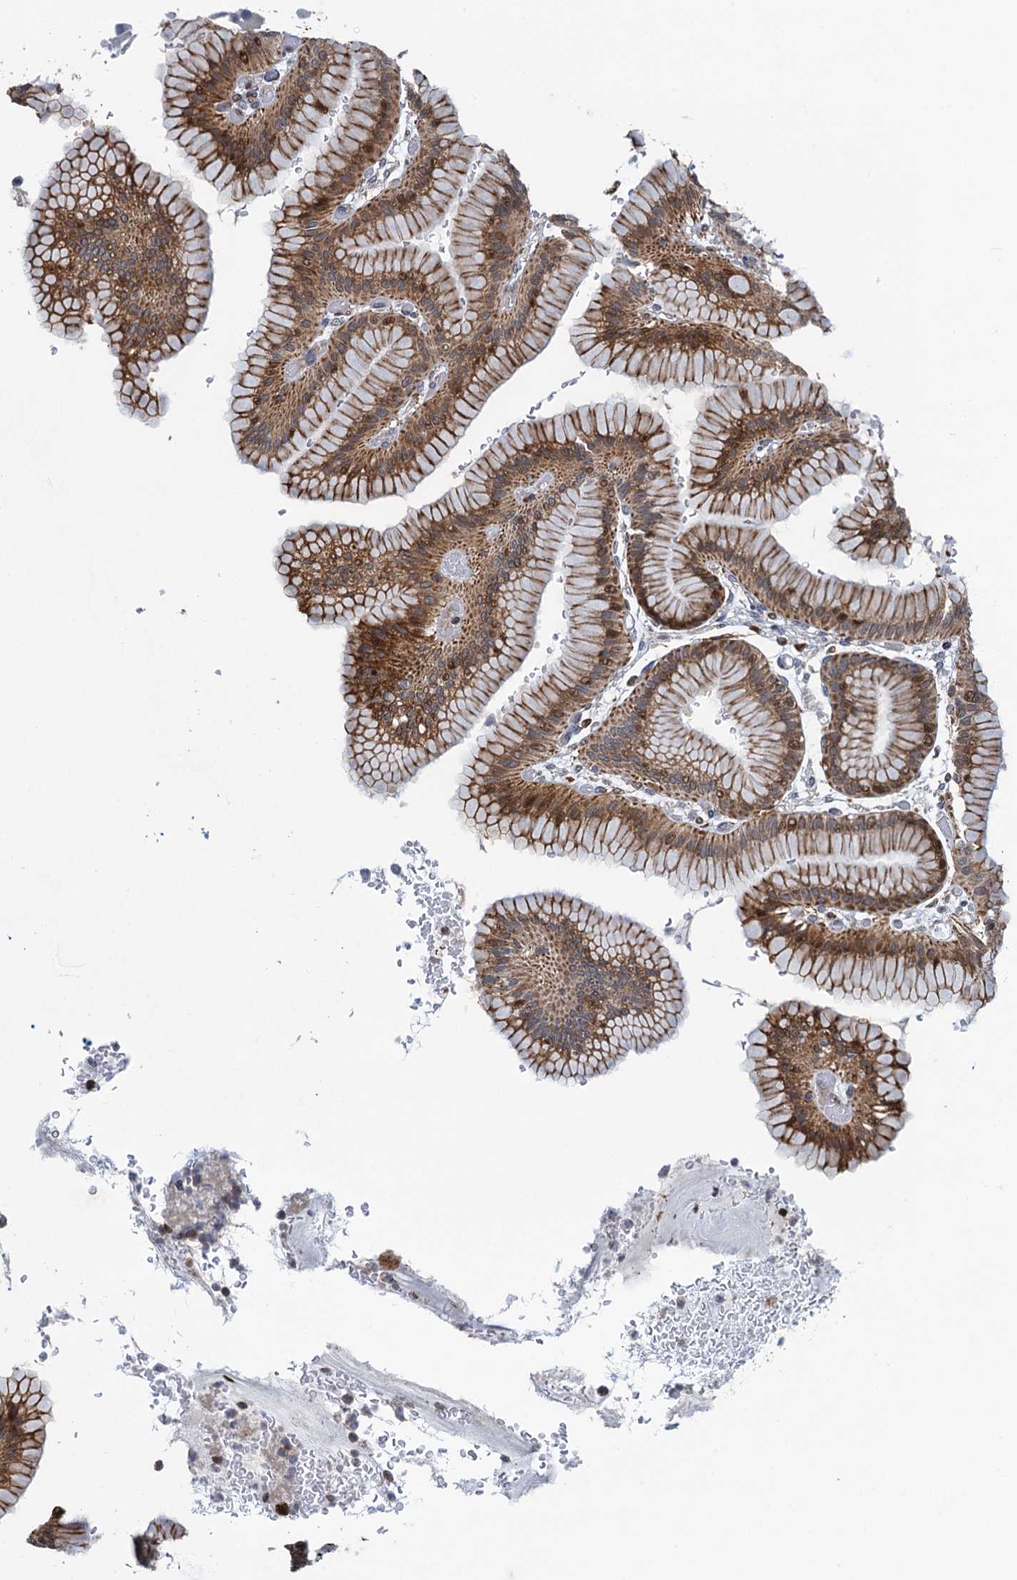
{"staining": {"intensity": "moderate", "quantity": ">75%", "location": "cytoplasmic/membranous,nuclear"}, "tissue": "stomach", "cell_type": "Glandular cells", "image_type": "normal", "snomed": [{"axis": "morphology", "description": "Normal tissue, NOS"}, {"axis": "morphology", "description": "Adenocarcinoma, NOS"}, {"axis": "morphology", "description": "Adenocarcinoma, High grade"}, {"axis": "topography", "description": "Stomach, upper"}, {"axis": "topography", "description": "Stomach"}], "caption": "Approximately >75% of glandular cells in unremarkable stomach exhibit moderate cytoplasmic/membranous,nuclear protein staining as visualized by brown immunohistochemical staining.", "gene": "CCDC102A", "patient": {"sex": "female", "age": 65}}